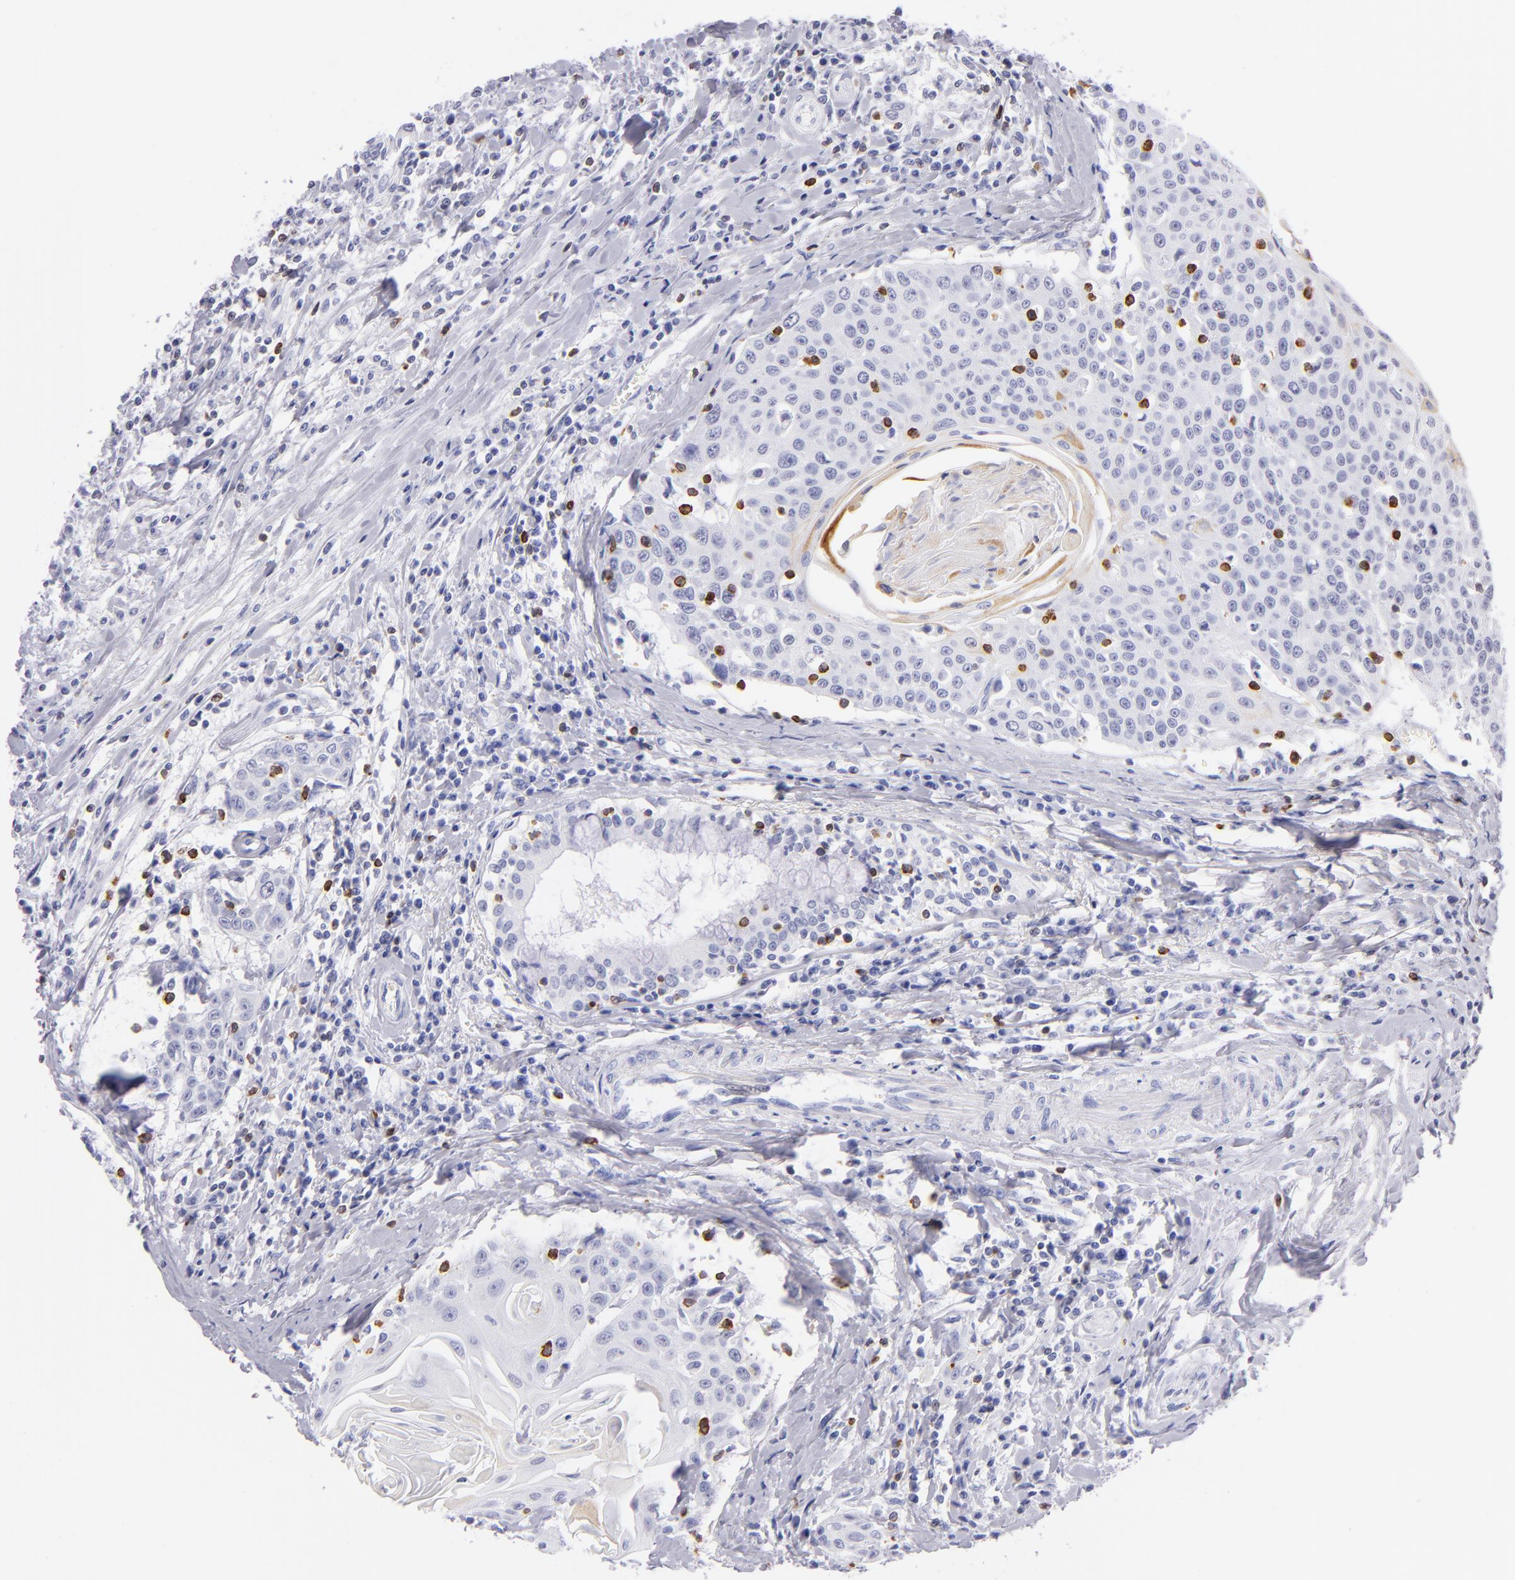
{"staining": {"intensity": "negative", "quantity": "none", "location": "none"}, "tissue": "head and neck cancer", "cell_type": "Tumor cells", "image_type": "cancer", "snomed": [{"axis": "morphology", "description": "Squamous cell carcinoma, NOS"}, {"axis": "morphology", "description": "Squamous cell carcinoma, metastatic, NOS"}, {"axis": "topography", "description": "Lymph node"}, {"axis": "topography", "description": "Salivary gland"}, {"axis": "topography", "description": "Head-Neck"}], "caption": "DAB (3,3'-diaminobenzidine) immunohistochemical staining of head and neck metastatic squamous cell carcinoma displays no significant staining in tumor cells.", "gene": "PRF1", "patient": {"sex": "female", "age": 74}}